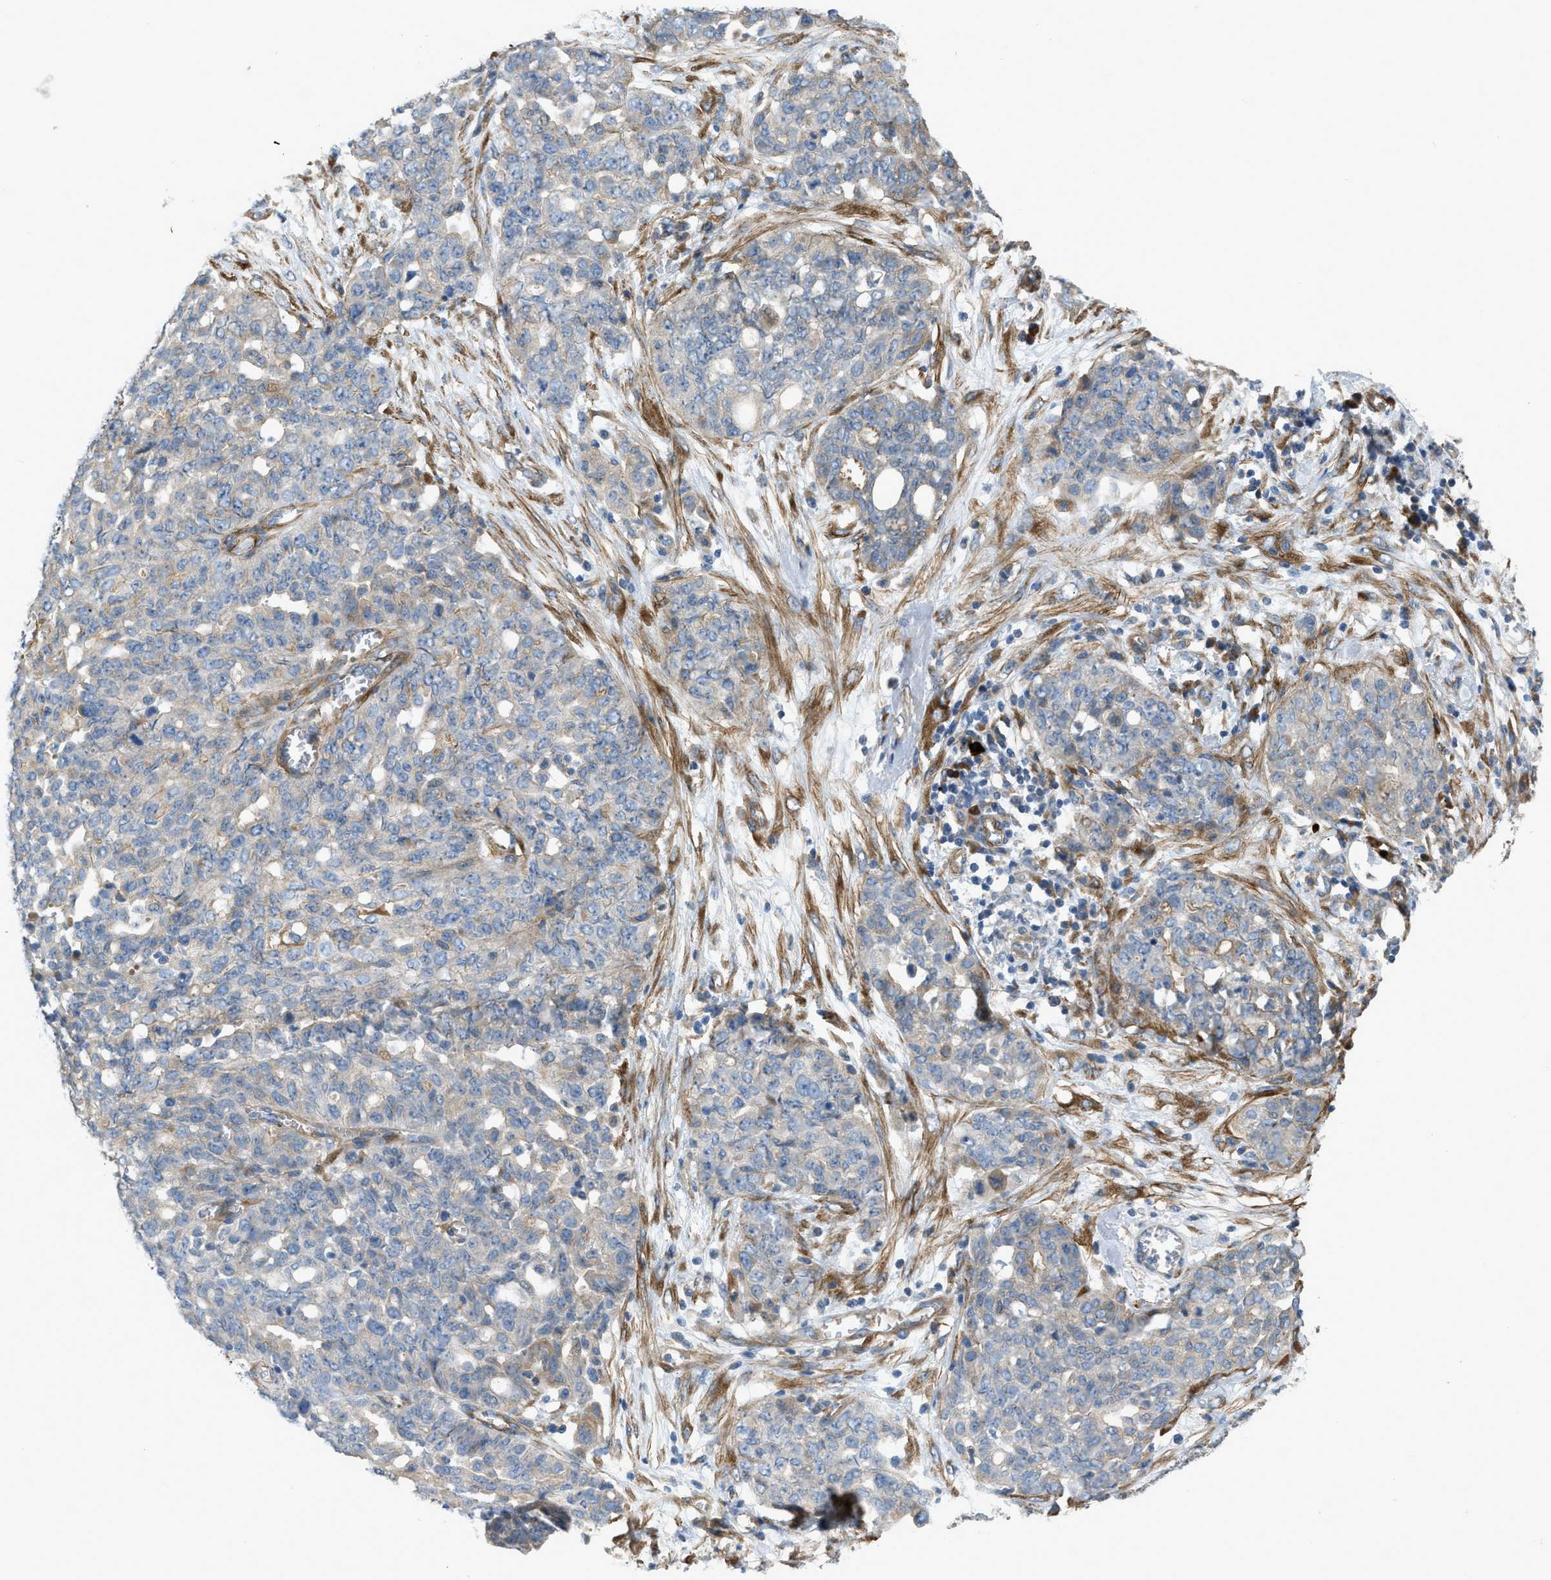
{"staining": {"intensity": "moderate", "quantity": "<25%", "location": "cytoplasmic/membranous"}, "tissue": "ovarian cancer", "cell_type": "Tumor cells", "image_type": "cancer", "snomed": [{"axis": "morphology", "description": "Cystadenocarcinoma, serous, NOS"}, {"axis": "topography", "description": "Soft tissue"}, {"axis": "topography", "description": "Ovary"}], "caption": "High-magnification brightfield microscopy of ovarian cancer stained with DAB (brown) and counterstained with hematoxylin (blue). tumor cells exhibit moderate cytoplasmic/membranous positivity is identified in about<25% of cells.", "gene": "BMPR1A", "patient": {"sex": "female", "age": 57}}